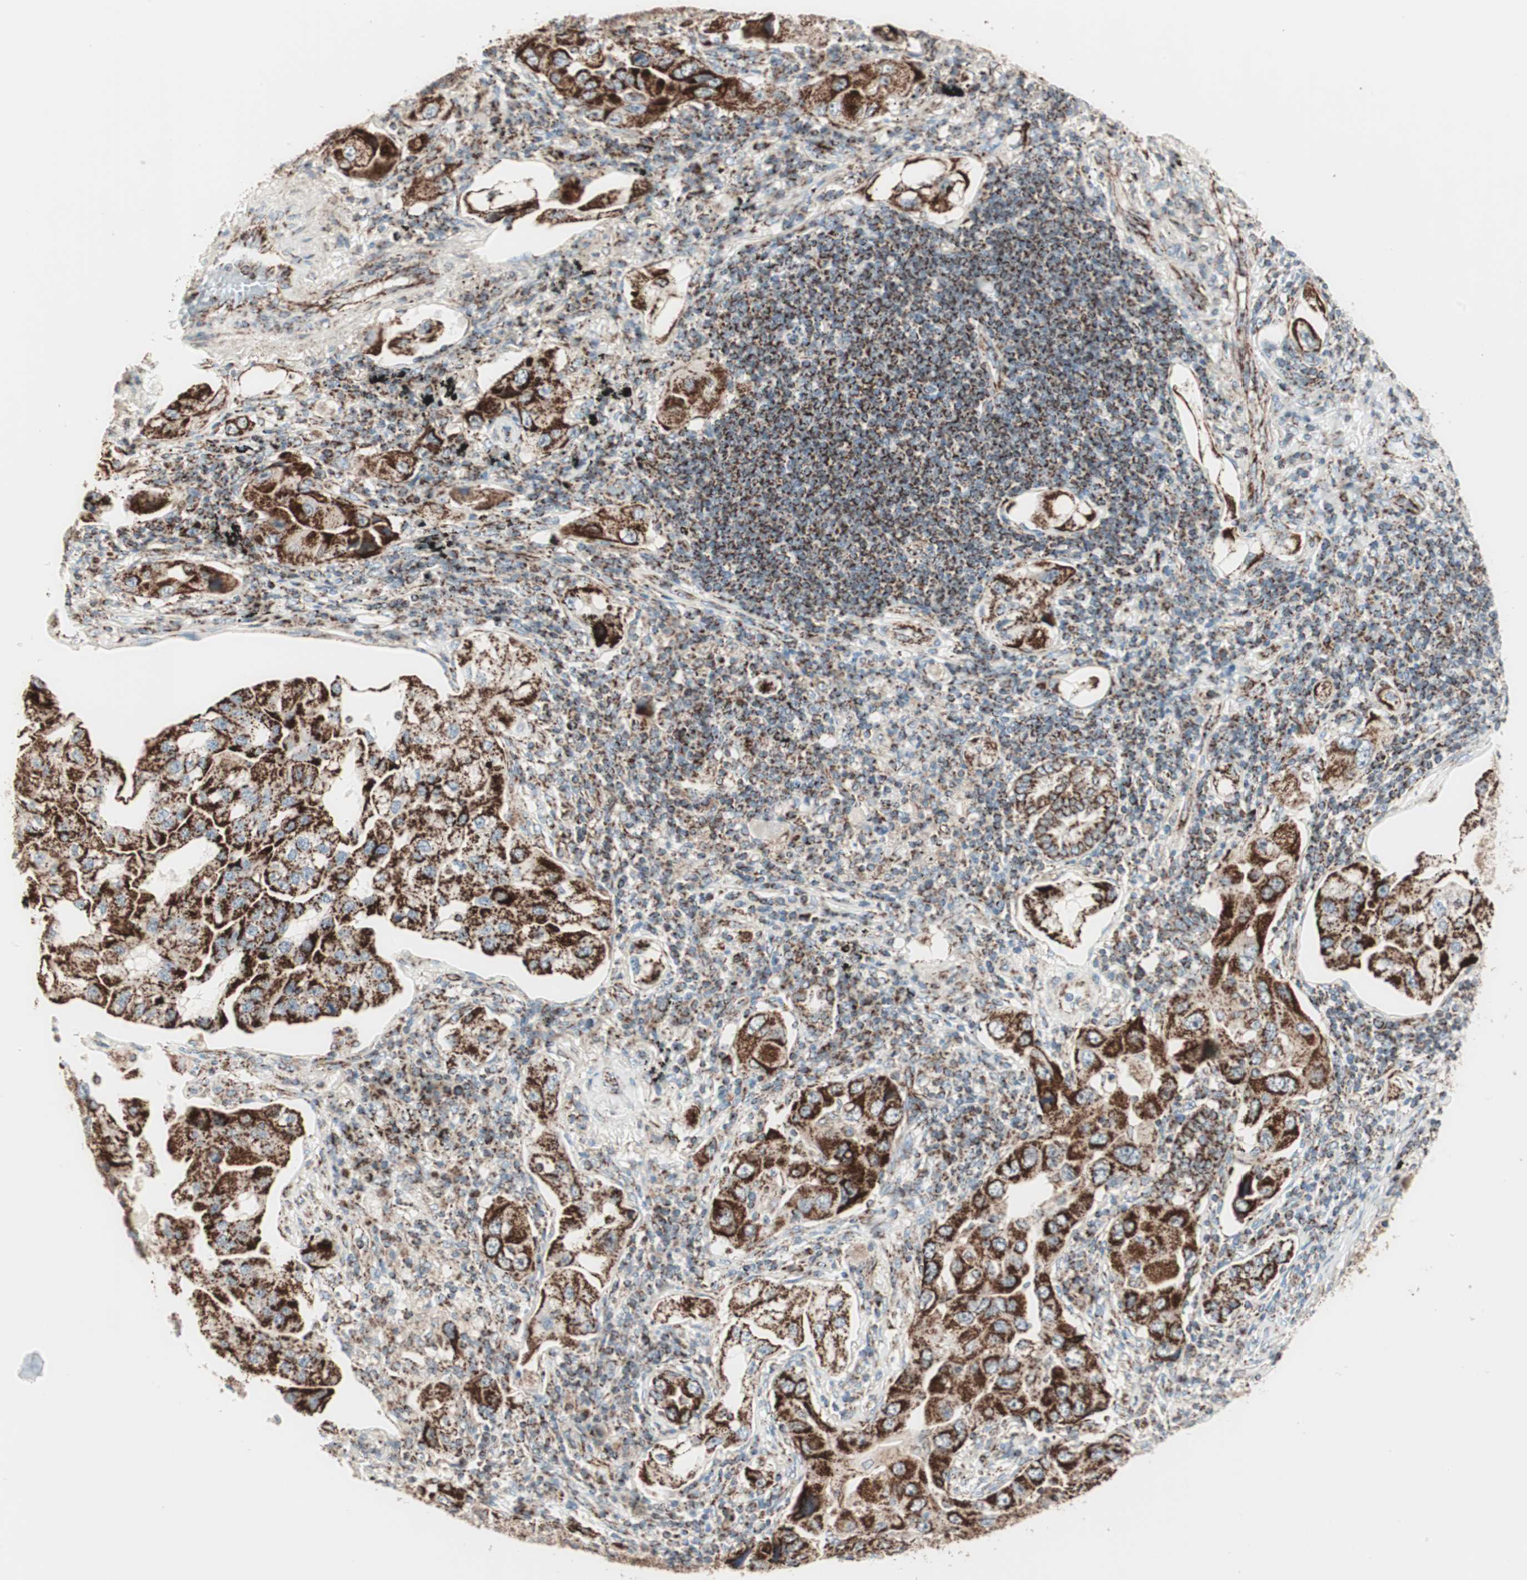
{"staining": {"intensity": "strong", "quantity": ">75%", "location": "cytoplasmic/membranous"}, "tissue": "lung cancer", "cell_type": "Tumor cells", "image_type": "cancer", "snomed": [{"axis": "morphology", "description": "Adenocarcinoma, NOS"}, {"axis": "topography", "description": "Lung"}], "caption": "Lung cancer (adenocarcinoma) stained with DAB (3,3'-diaminobenzidine) IHC displays high levels of strong cytoplasmic/membranous positivity in approximately >75% of tumor cells.", "gene": "TOMM20", "patient": {"sex": "female", "age": 65}}